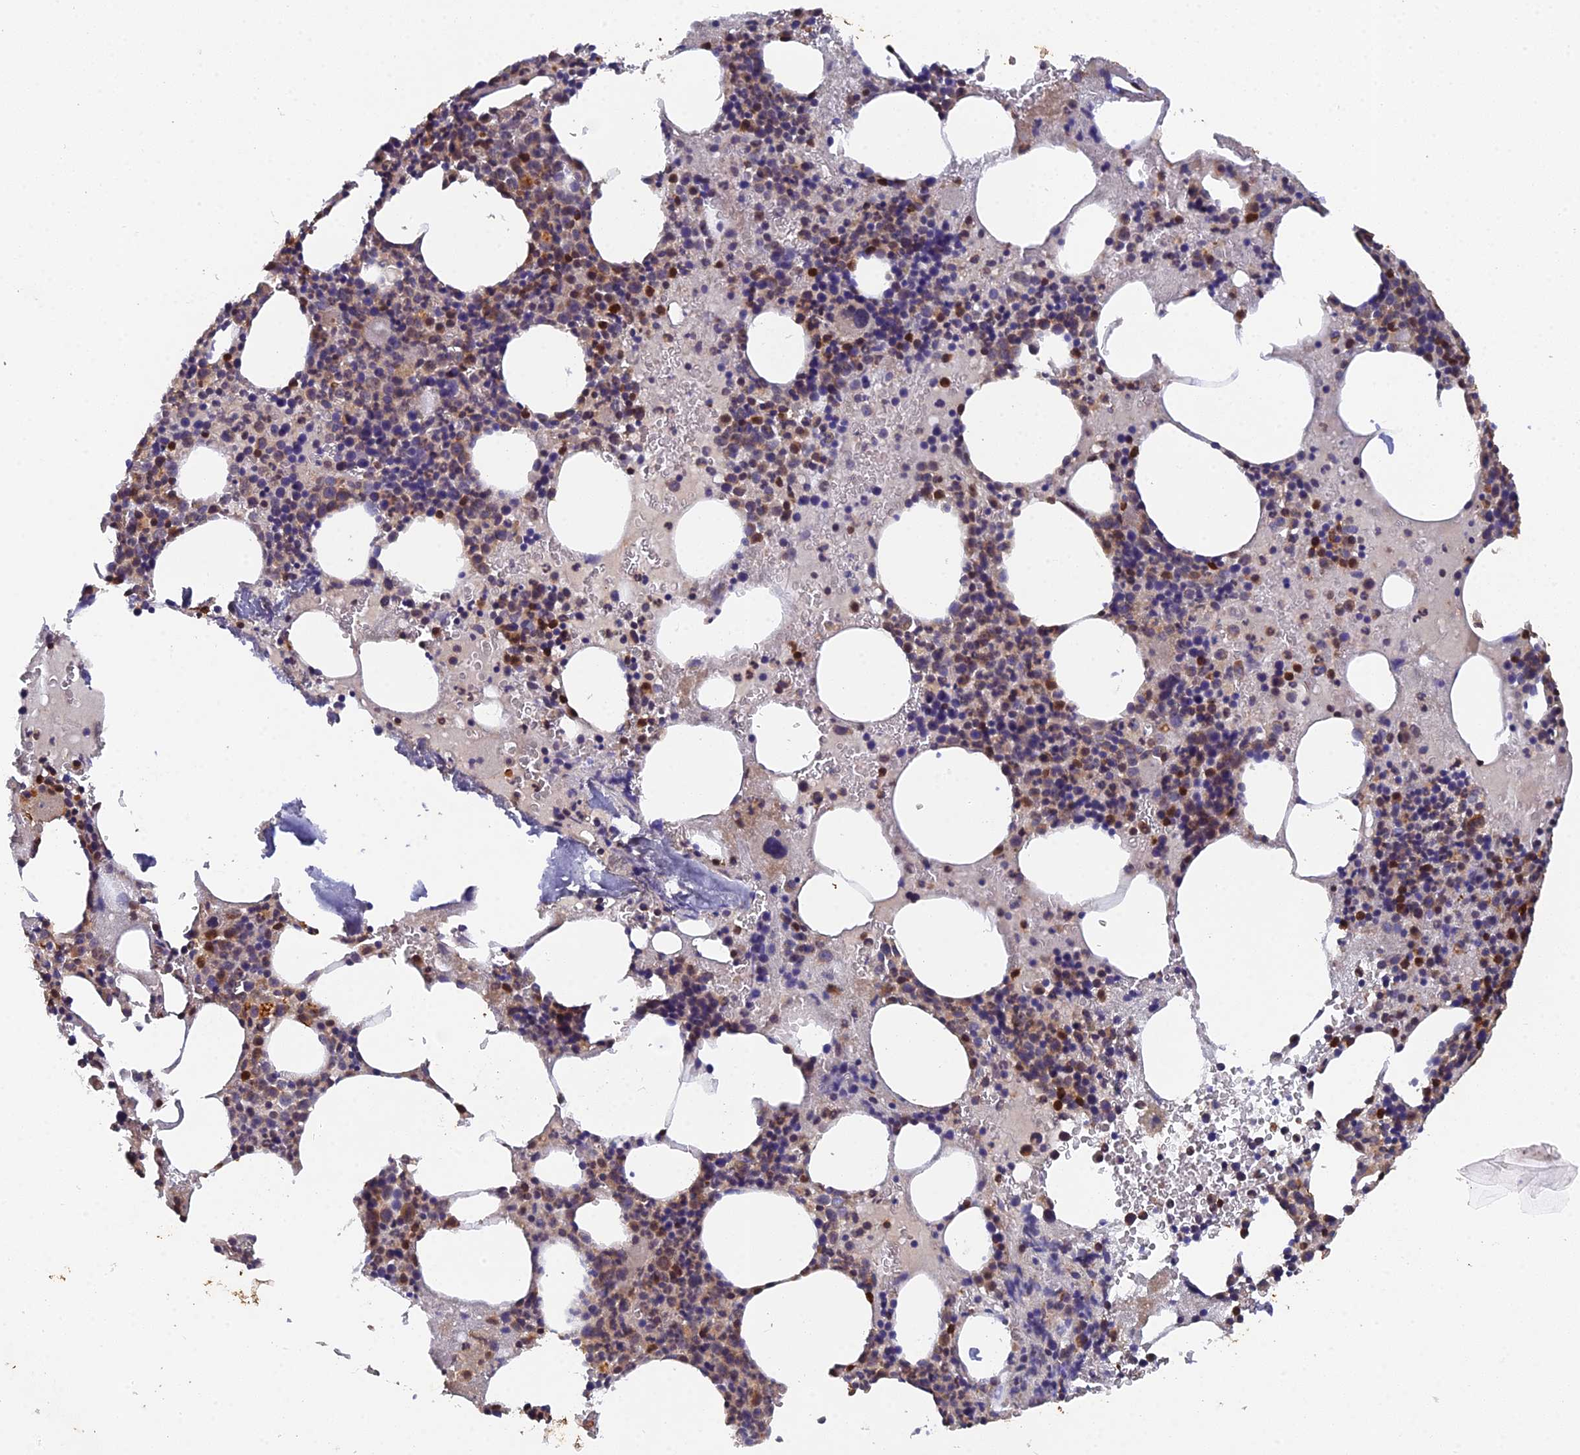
{"staining": {"intensity": "moderate", "quantity": "25%-75%", "location": "cytoplasmic/membranous,nuclear"}, "tissue": "bone marrow", "cell_type": "Hematopoietic cells", "image_type": "normal", "snomed": [{"axis": "morphology", "description": "Normal tissue, NOS"}, {"axis": "topography", "description": "Bone marrow"}], "caption": "Immunohistochemical staining of normal bone marrow exhibits 25%-75% levels of moderate cytoplasmic/membranous,nuclear protein expression in approximately 25%-75% of hematopoietic cells.", "gene": "GALK2", "patient": {"sex": "male", "age": 75}}